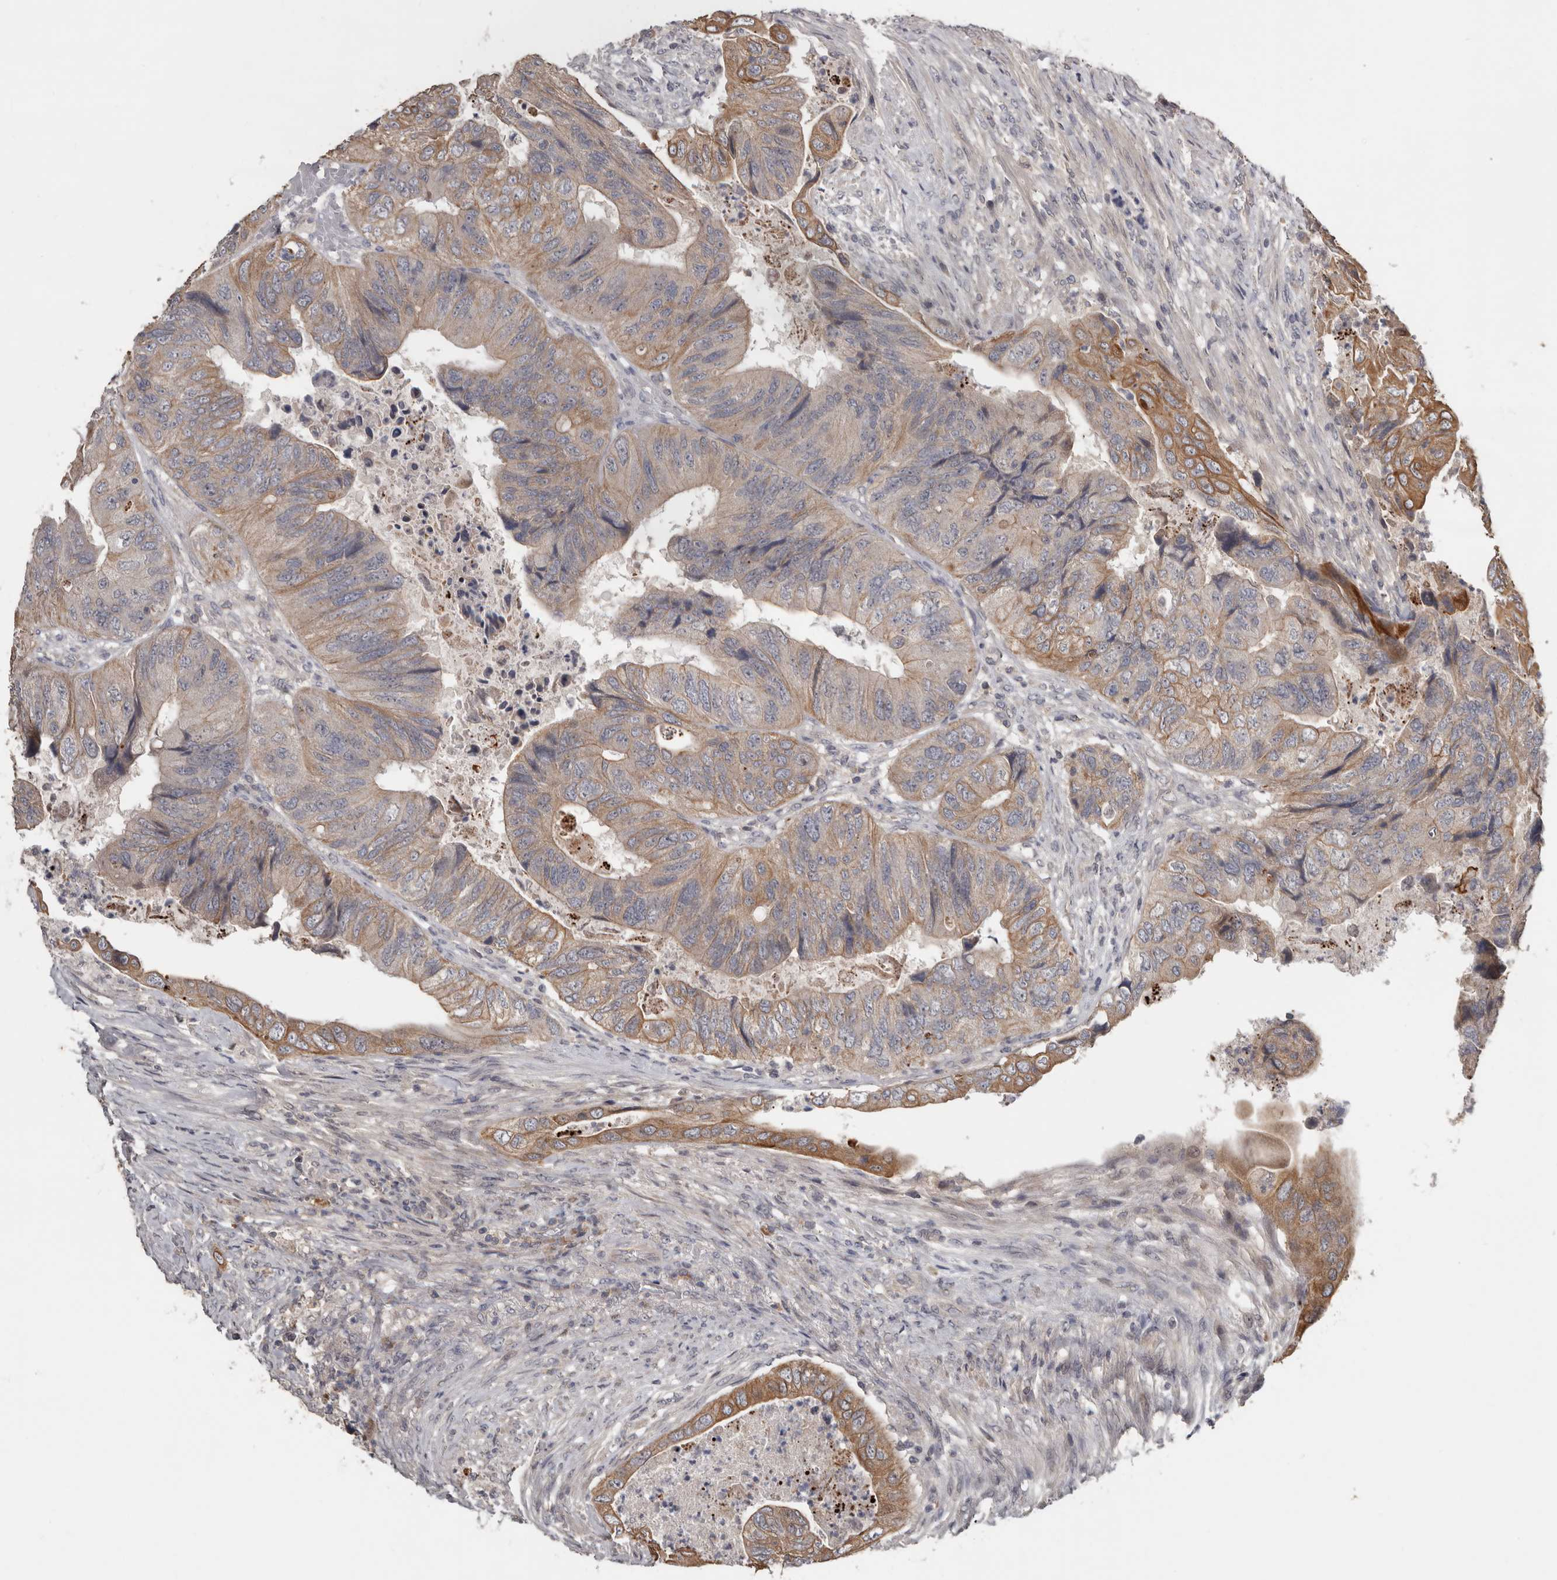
{"staining": {"intensity": "moderate", "quantity": "25%-75%", "location": "cytoplasmic/membranous"}, "tissue": "colorectal cancer", "cell_type": "Tumor cells", "image_type": "cancer", "snomed": [{"axis": "morphology", "description": "Adenocarcinoma, NOS"}, {"axis": "topography", "description": "Rectum"}], "caption": "Colorectal adenocarcinoma stained with a protein marker shows moderate staining in tumor cells.", "gene": "NMUR1", "patient": {"sex": "male", "age": 63}}